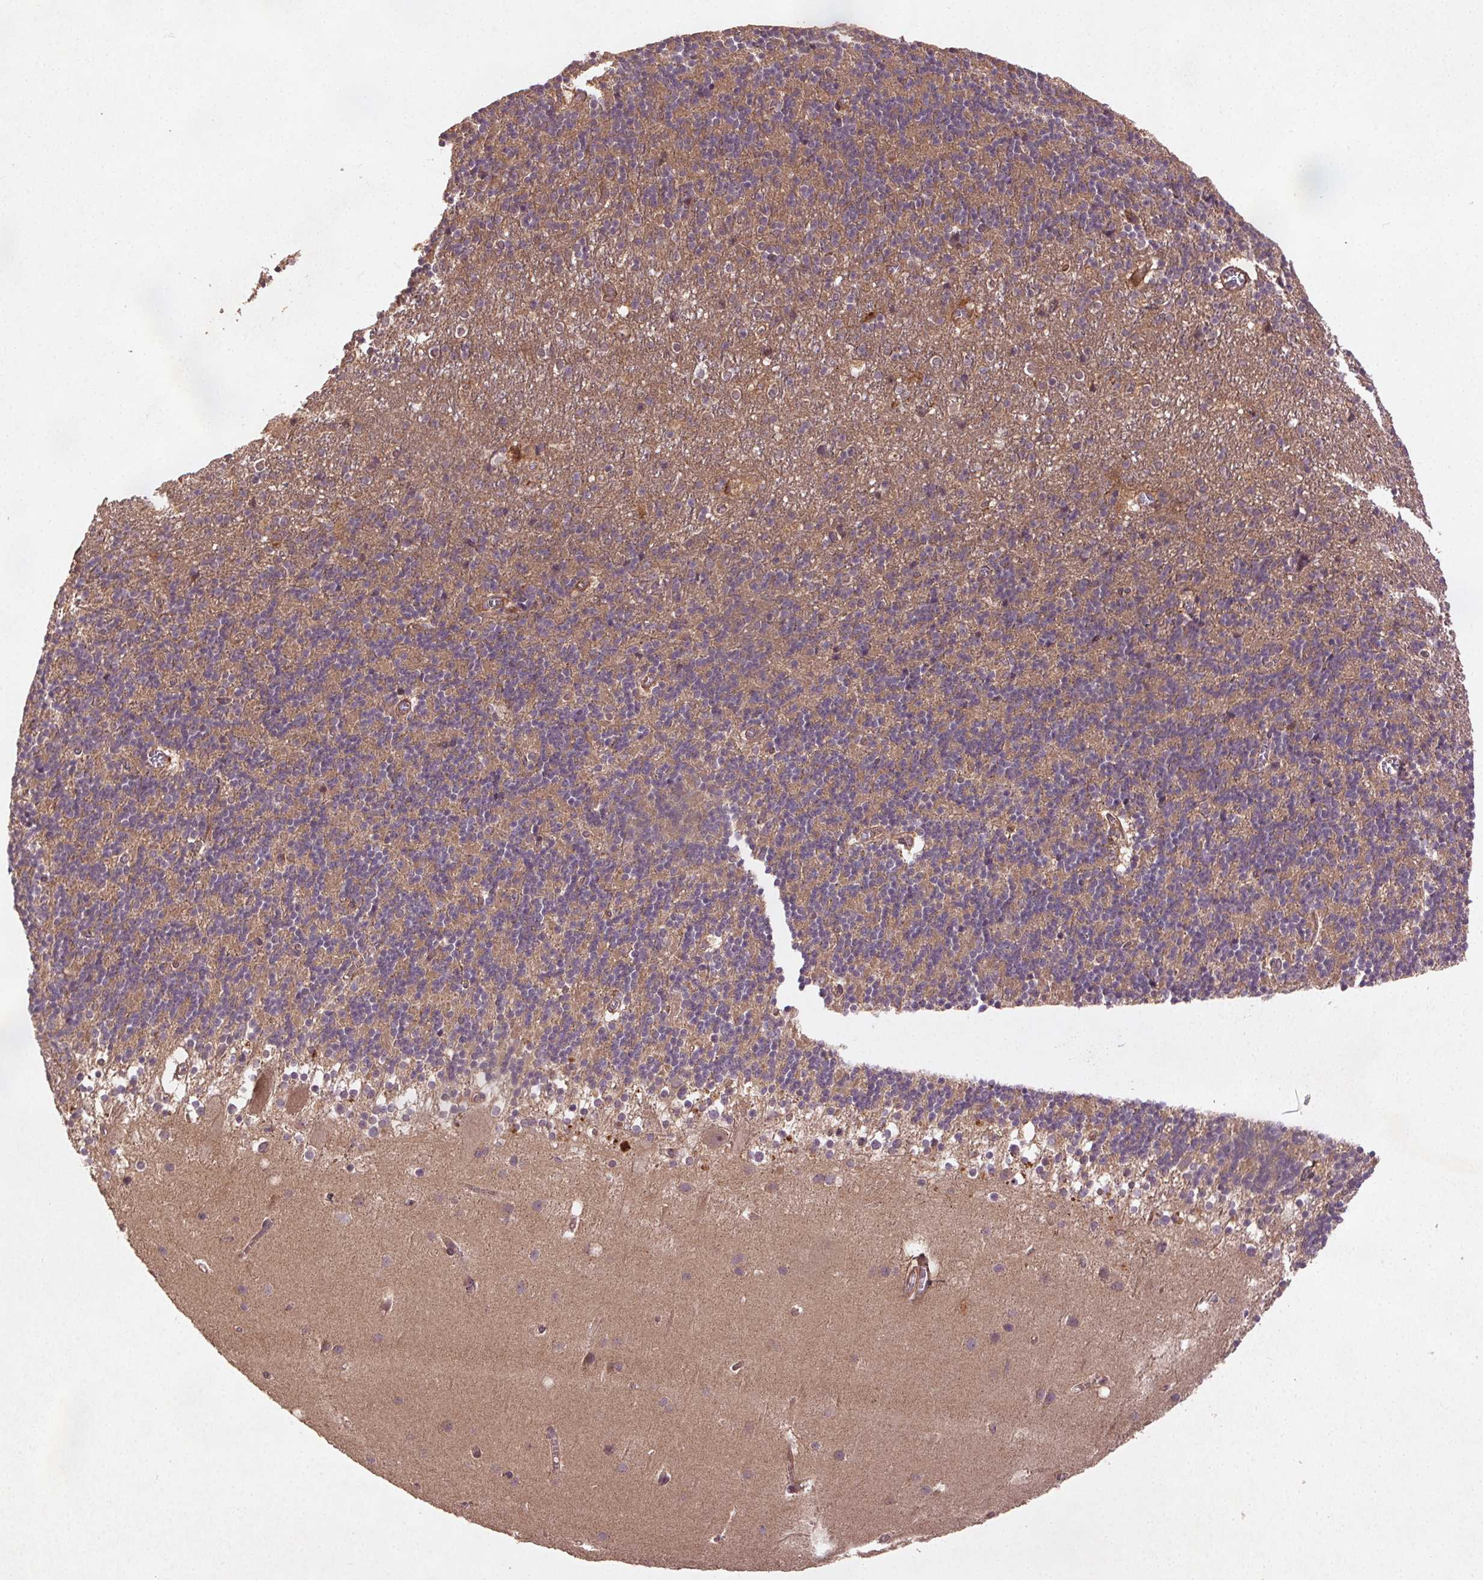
{"staining": {"intensity": "weak", "quantity": ">75%", "location": "cytoplasmic/membranous"}, "tissue": "cerebellum", "cell_type": "Cells in granular layer", "image_type": "normal", "snomed": [{"axis": "morphology", "description": "Normal tissue, NOS"}, {"axis": "topography", "description": "Cerebellum"}], "caption": "Cerebellum stained with a brown dye exhibits weak cytoplasmic/membranous positive staining in about >75% of cells in granular layer.", "gene": "SEC14L2", "patient": {"sex": "male", "age": 70}}